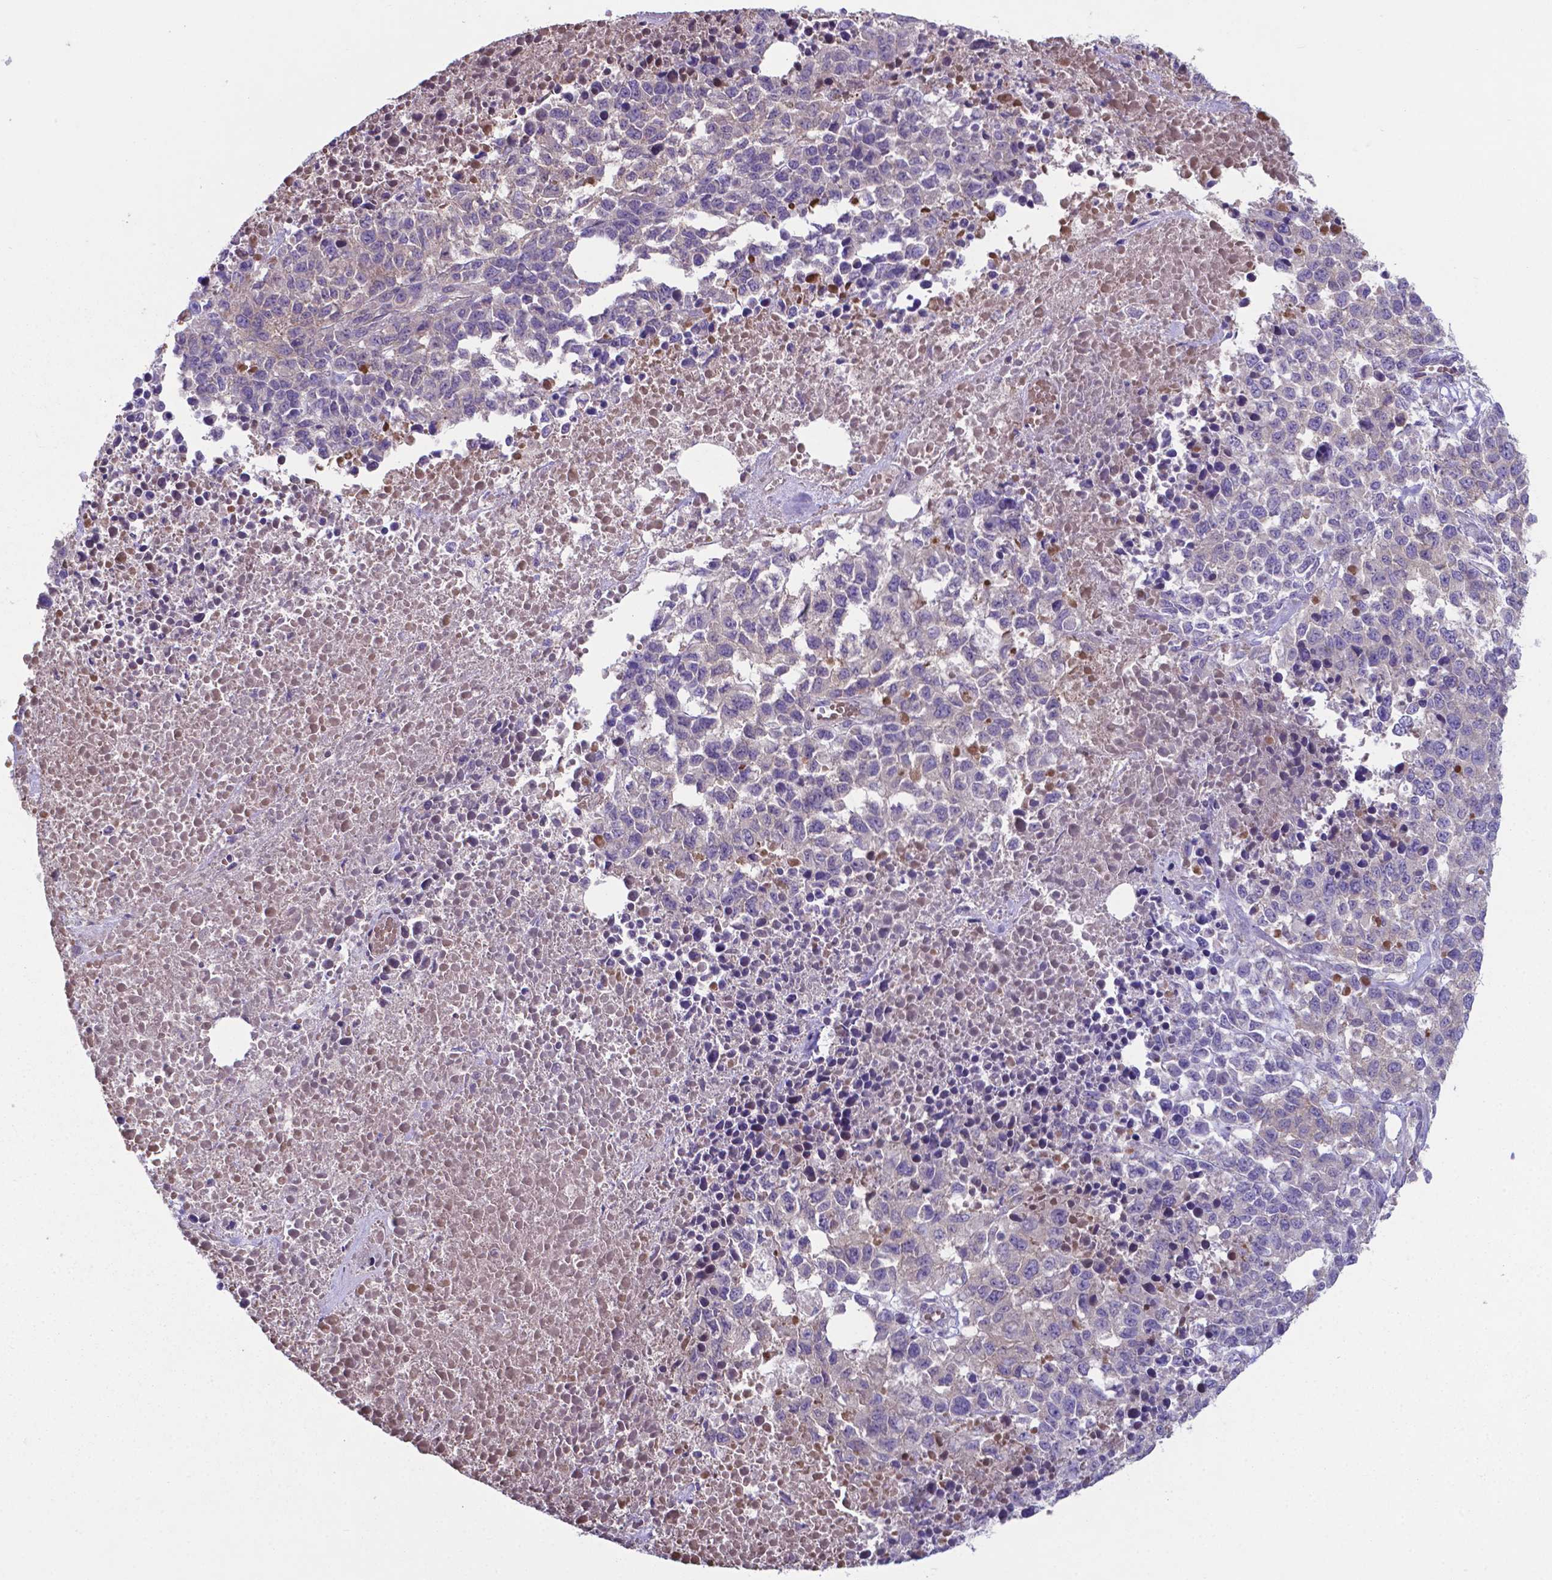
{"staining": {"intensity": "negative", "quantity": "none", "location": "none"}, "tissue": "melanoma", "cell_type": "Tumor cells", "image_type": "cancer", "snomed": [{"axis": "morphology", "description": "Malignant melanoma, Metastatic site"}, {"axis": "topography", "description": "Skin"}], "caption": "Tumor cells show no significant protein staining in melanoma.", "gene": "TYRO3", "patient": {"sex": "male", "age": 84}}